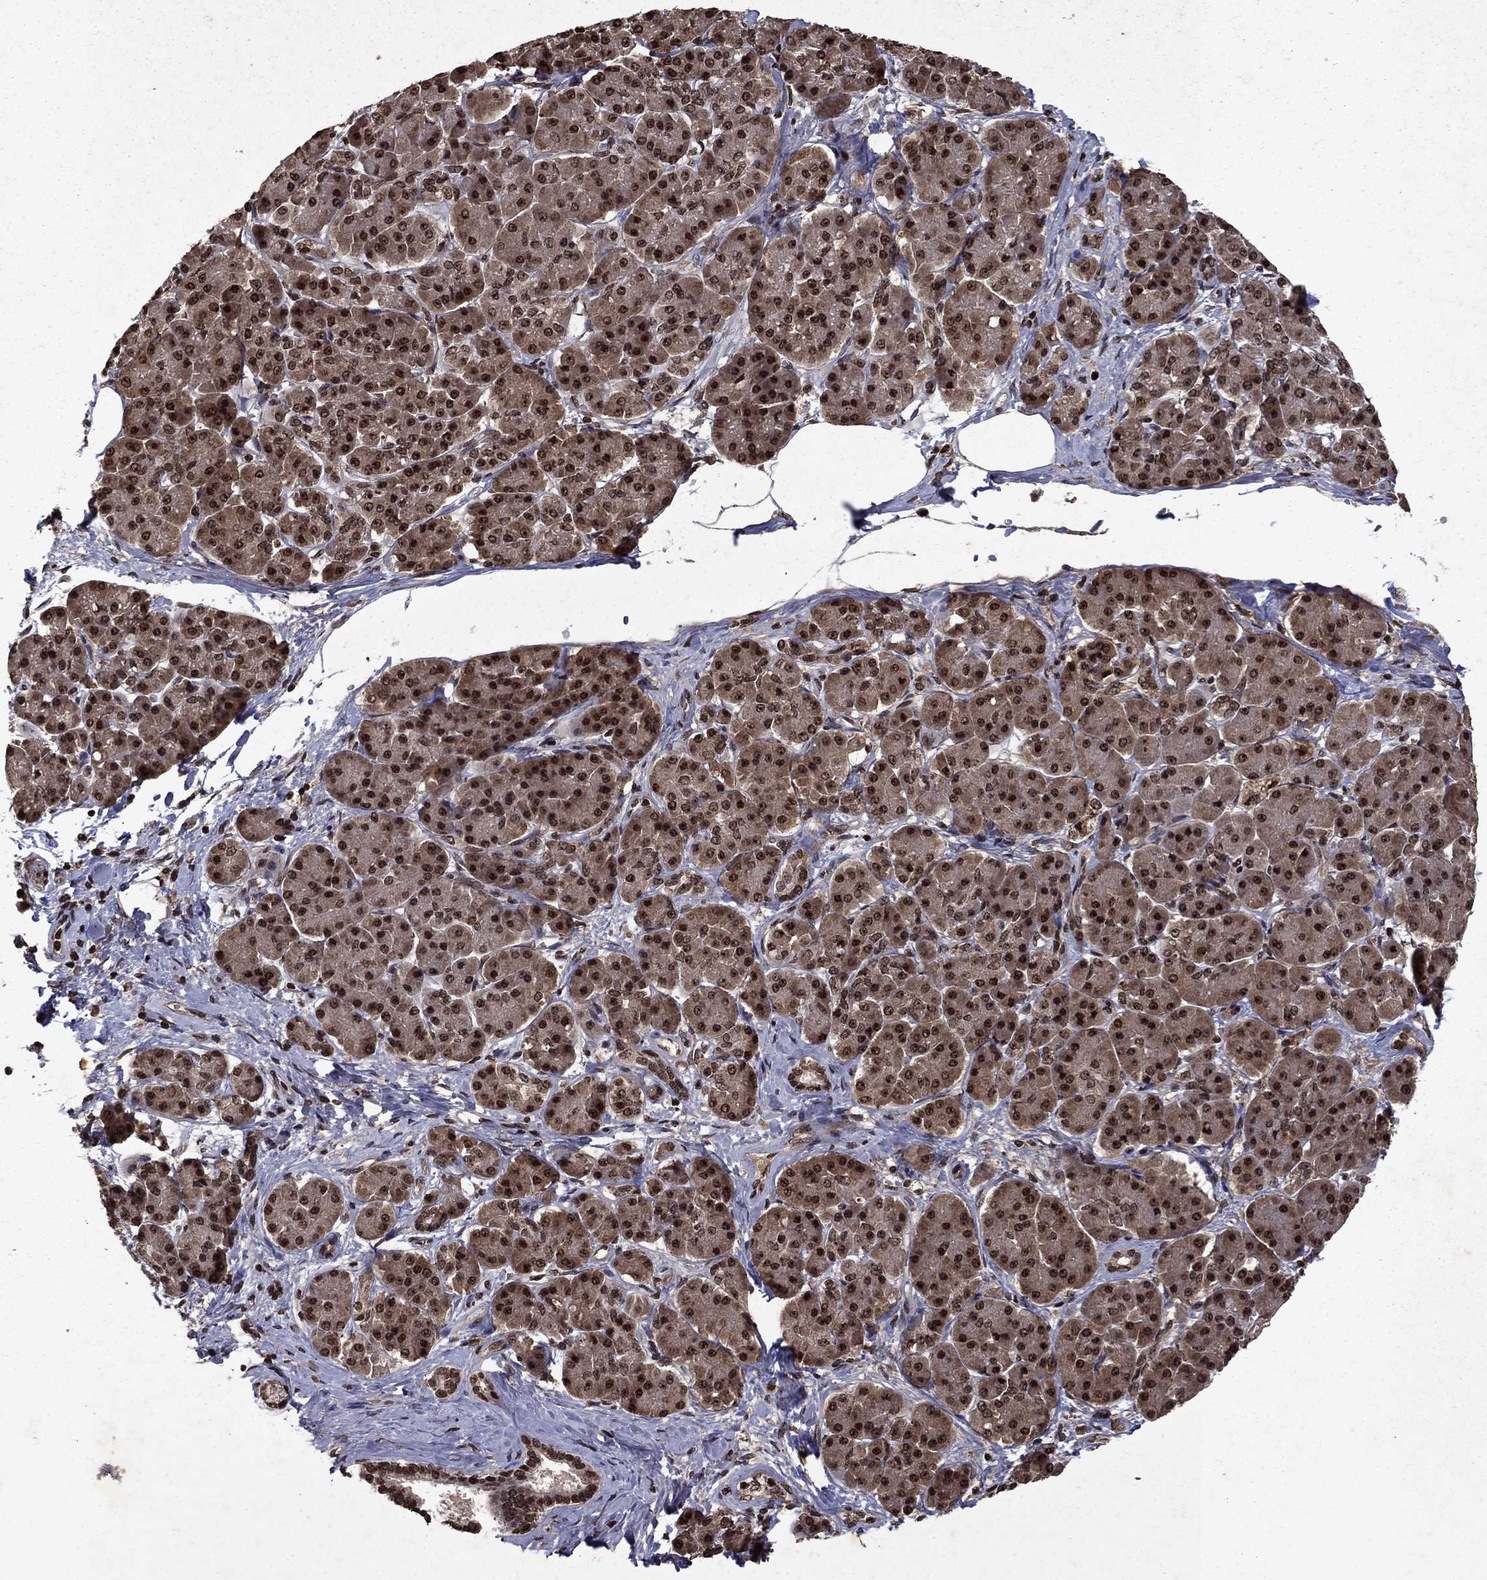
{"staining": {"intensity": "moderate", "quantity": ">75%", "location": "cytoplasmic/membranous,nuclear"}, "tissue": "pancreatic cancer", "cell_type": "Tumor cells", "image_type": "cancer", "snomed": [{"axis": "morphology", "description": "Adenocarcinoma, NOS"}, {"axis": "topography", "description": "Pancreas"}], "caption": "Protein expression analysis of human pancreatic cancer (adenocarcinoma) reveals moderate cytoplasmic/membranous and nuclear expression in about >75% of tumor cells. Immunohistochemistry (ihc) stains the protein in brown and the nuclei are stained blue.", "gene": "PIN4", "patient": {"sex": "female", "age": 73}}